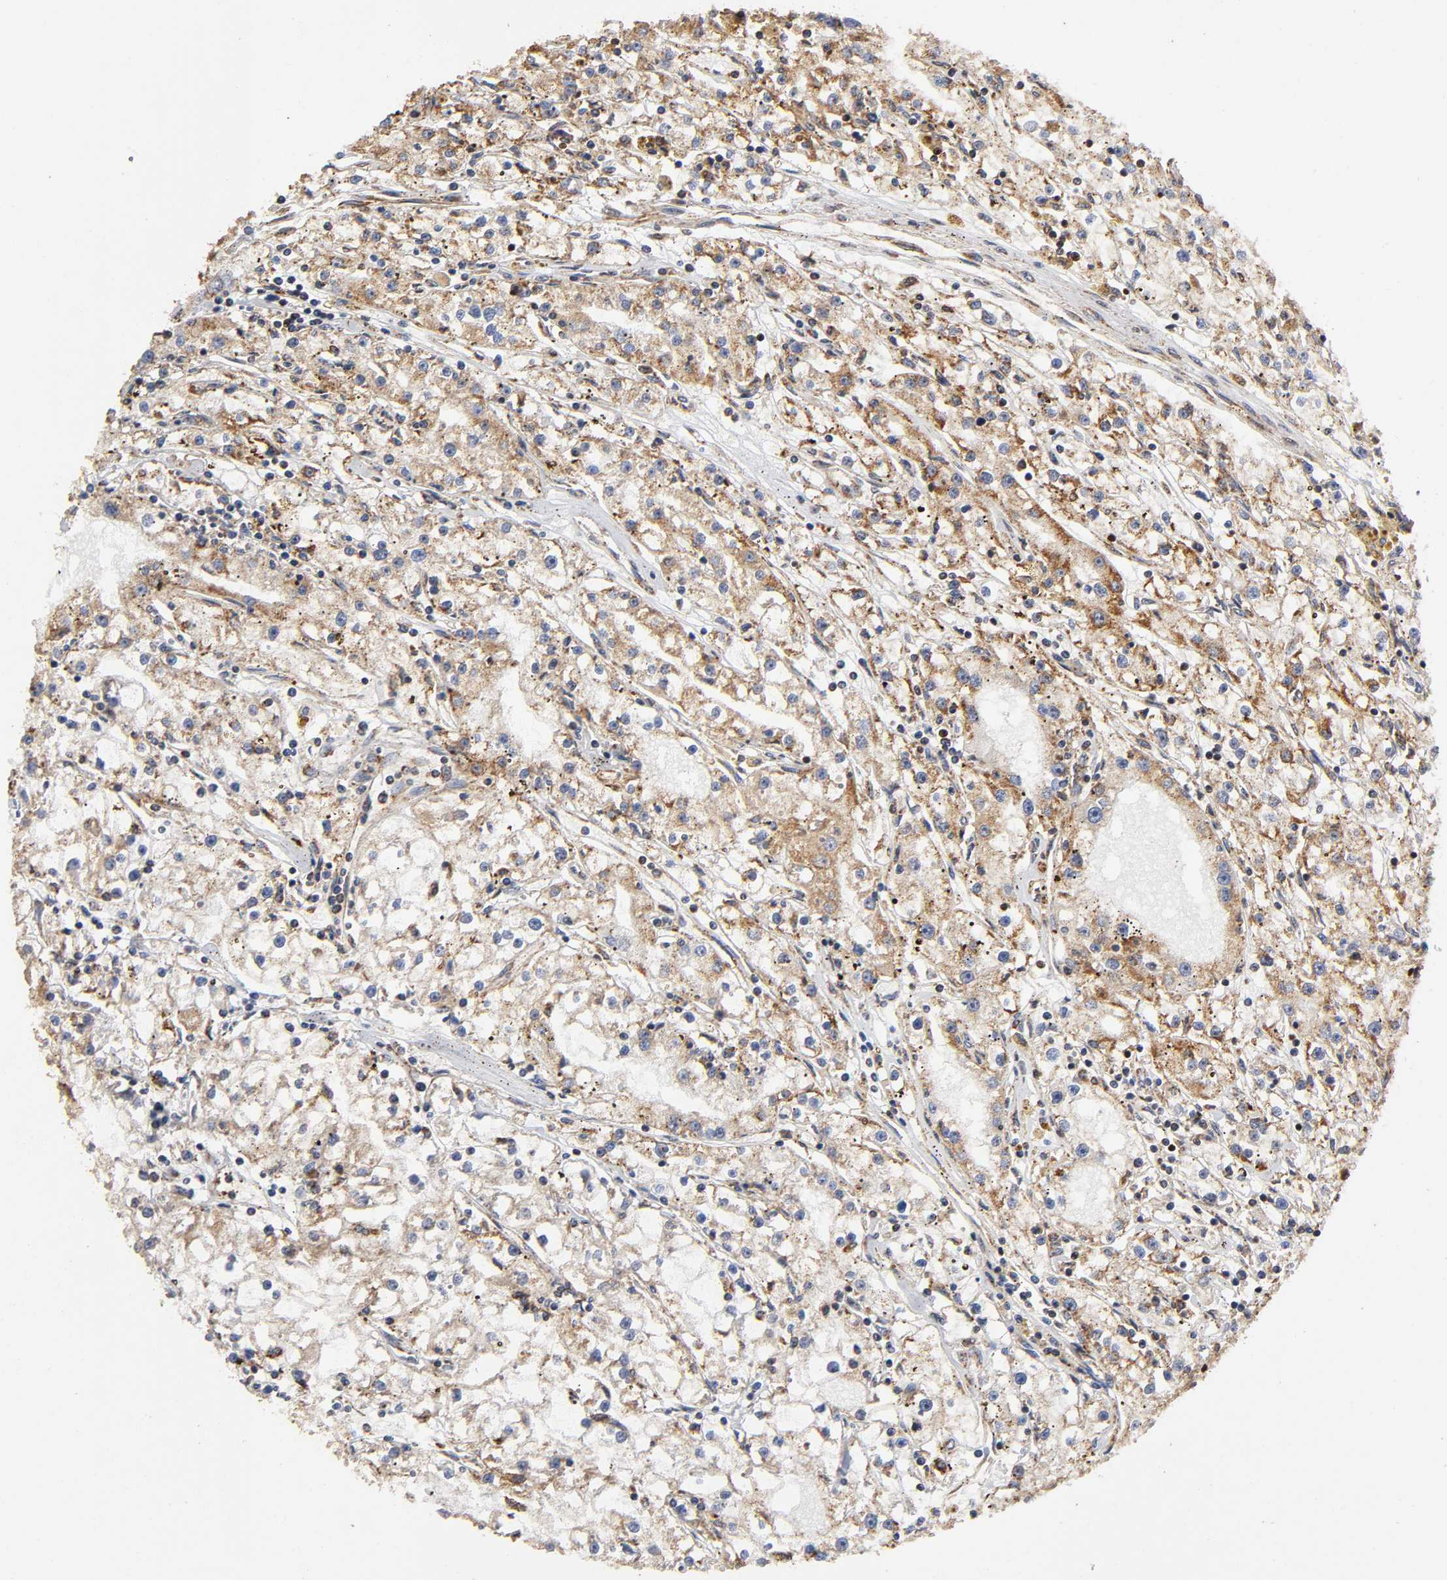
{"staining": {"intensity": "moderate", "quantity": ">75%", "location": "cytoplasmic/membranous"}, "tissue": "renal cancer", "cell_type": "Tumor cells", "image_type": "cancer", "snomed": [{"axis": "morphology", "description": "Adenocarcinoma, NOS"}, {"axis": "topography", "description": "Kidney"}], "caption": "There is medium levels of moderate cytoplasmic/membranous positivity in tumor cells of adenocarcinoma (renal), as demonstrated by immunohistochemical staining (brown color).", "gene": "RNF122", "patient": {"sex": "male", "age": 56}}